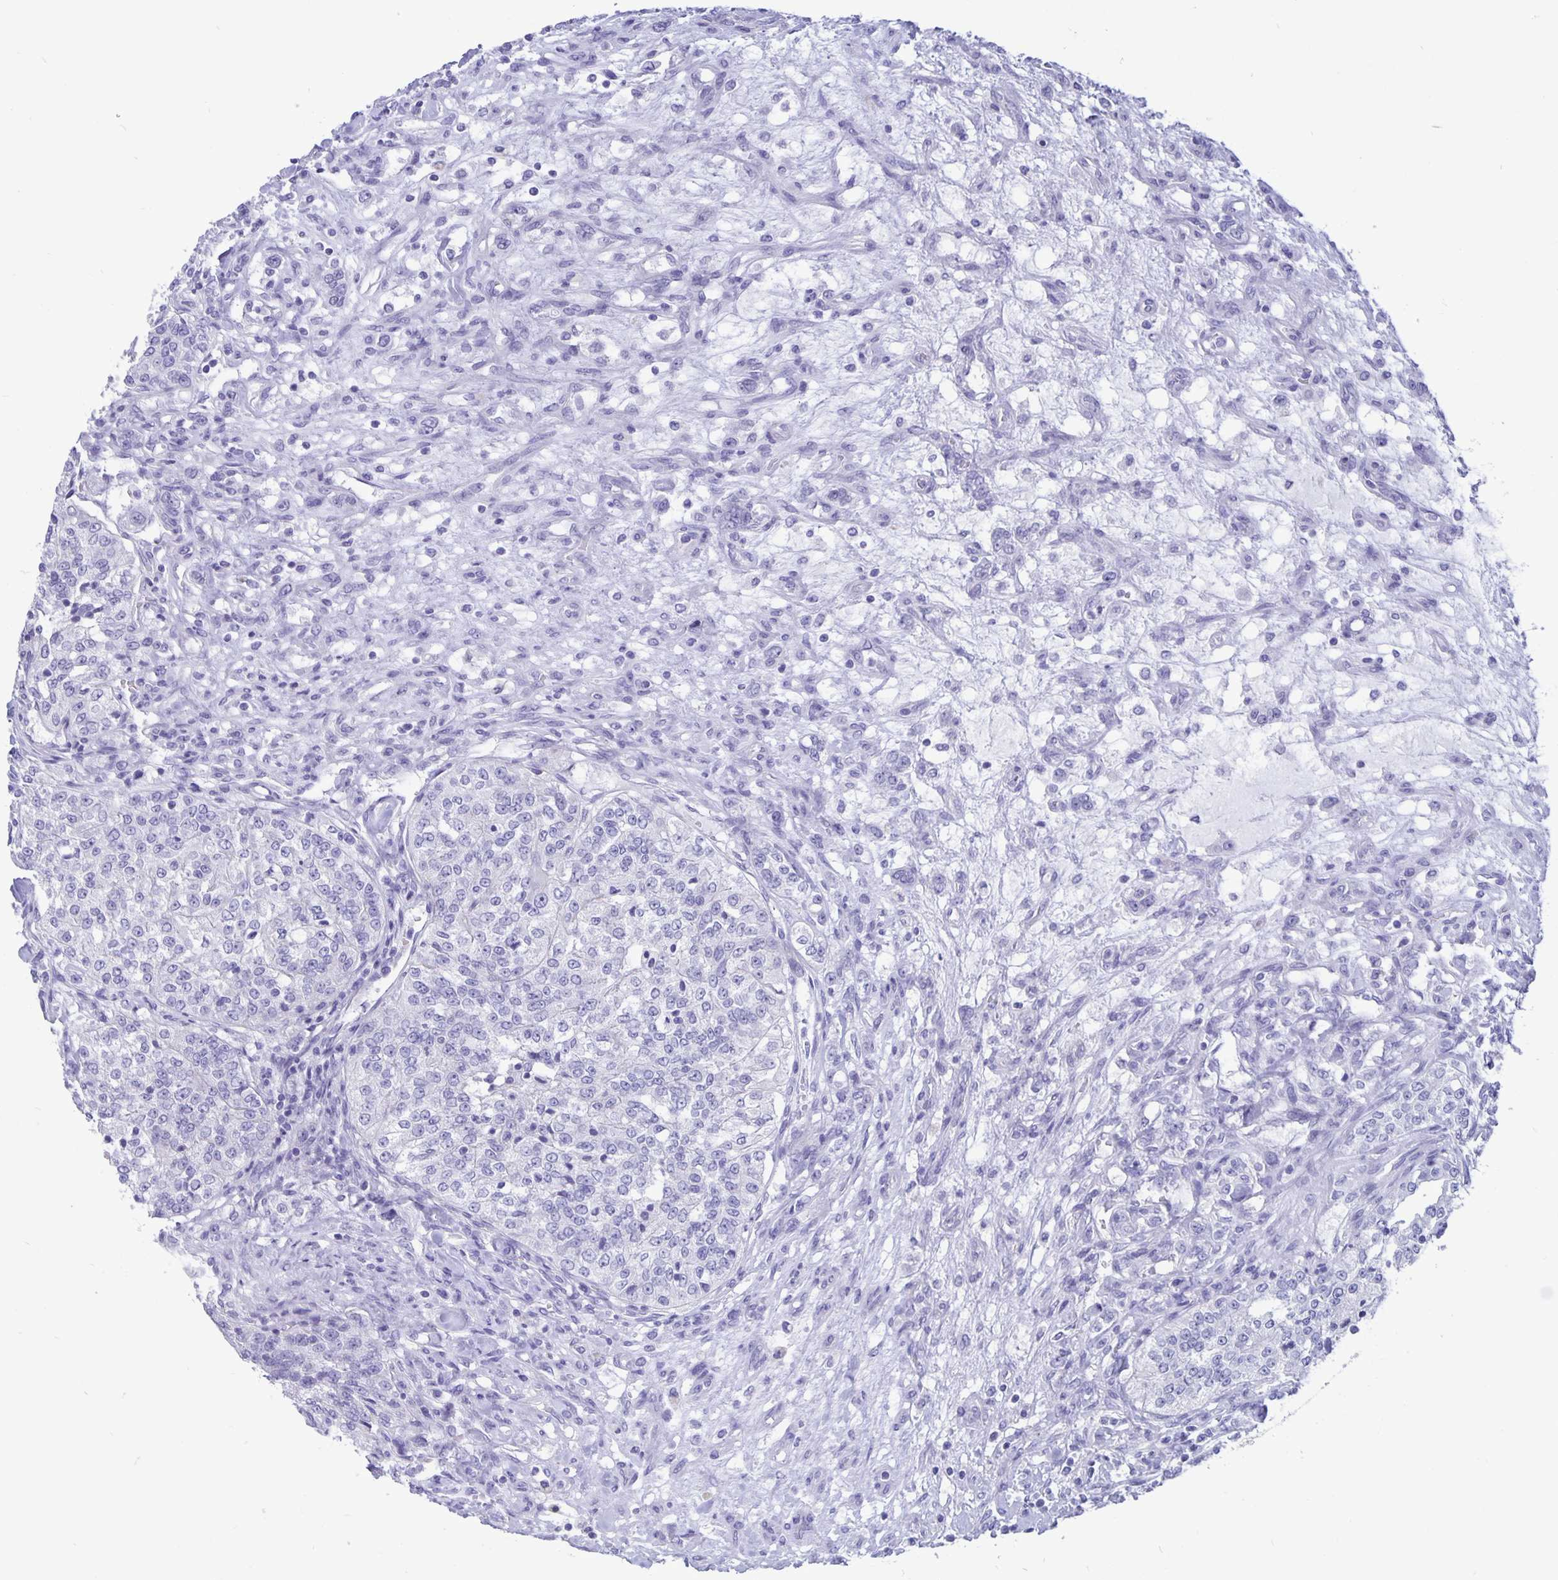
{"staining": {"intensity": "negative", "quantity": "none", "location": "none"}, "tissue": "renal cancer", "cell_type": "Tumor cells", "image_type": "cancer", "snomed": [{"axis": "morphology", "description": "Adenocarcinoma, NOS"}, {"axis": "topography", "description": "Kidney"}], "caption": "There is no significant expression in tumor cells of renal cancer.", "gene": "ERMN", "patient": {"sex": "female", "age": 63}}